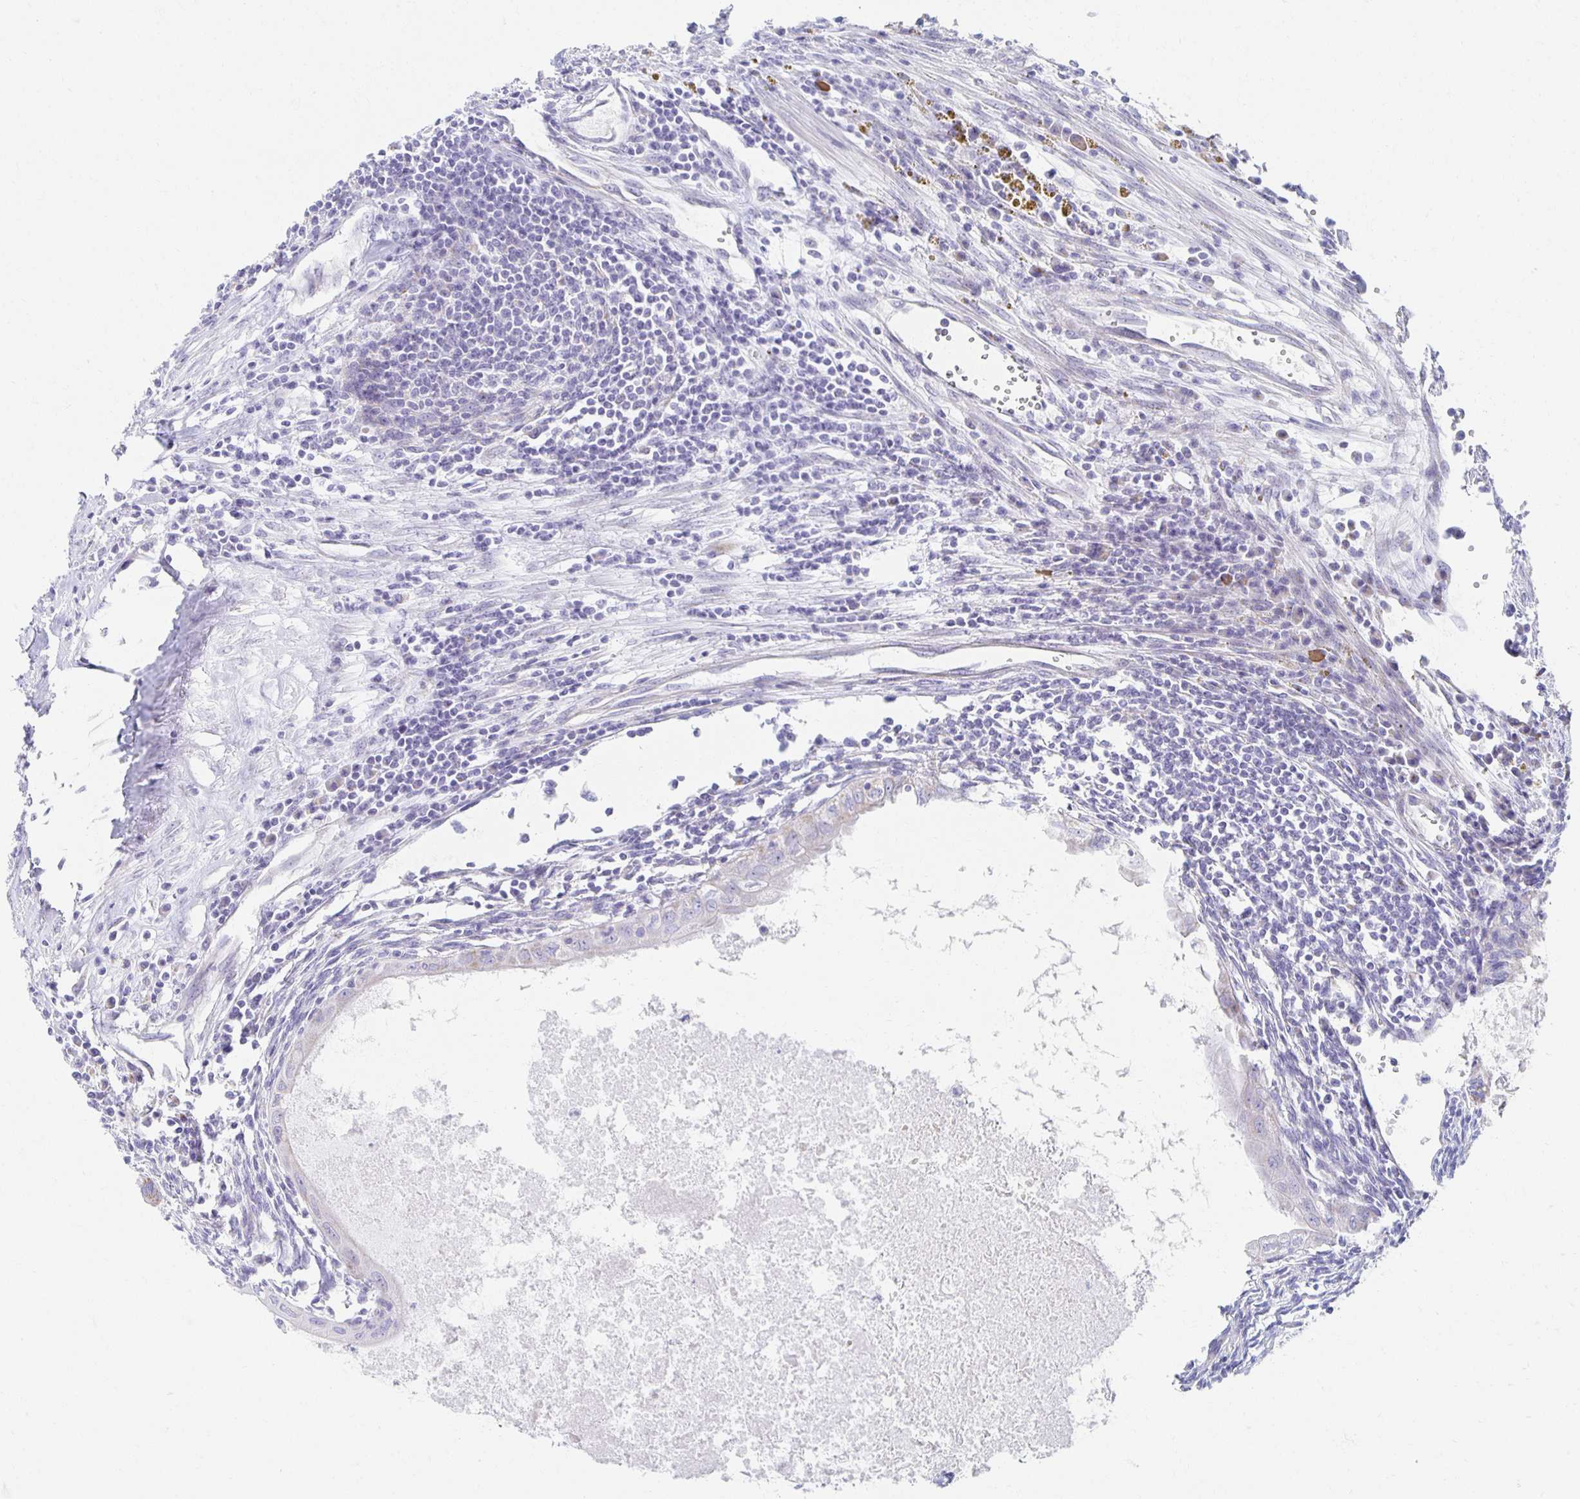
{"staining": {"intensity": "negative", "quantity": "none", "location": "none"}, "tissue": "testis cancer", "cell_type": "Tumor cells", "image_type": "cancer", "snomed": [{"axis": "morphology", "description": "Carcinoma, Embryonal, NOS"}, {"axis": "topography", "description": "Testis"}], "caption": "High magnification brightfield microscopy of testis embryonal carcinoma stained with DAB (brown) and counterstained with hematoxylin (blue): tumor cells show no significant expression.", "gene": "TEX44", "patient": {"sex": "male", "age": 37}}